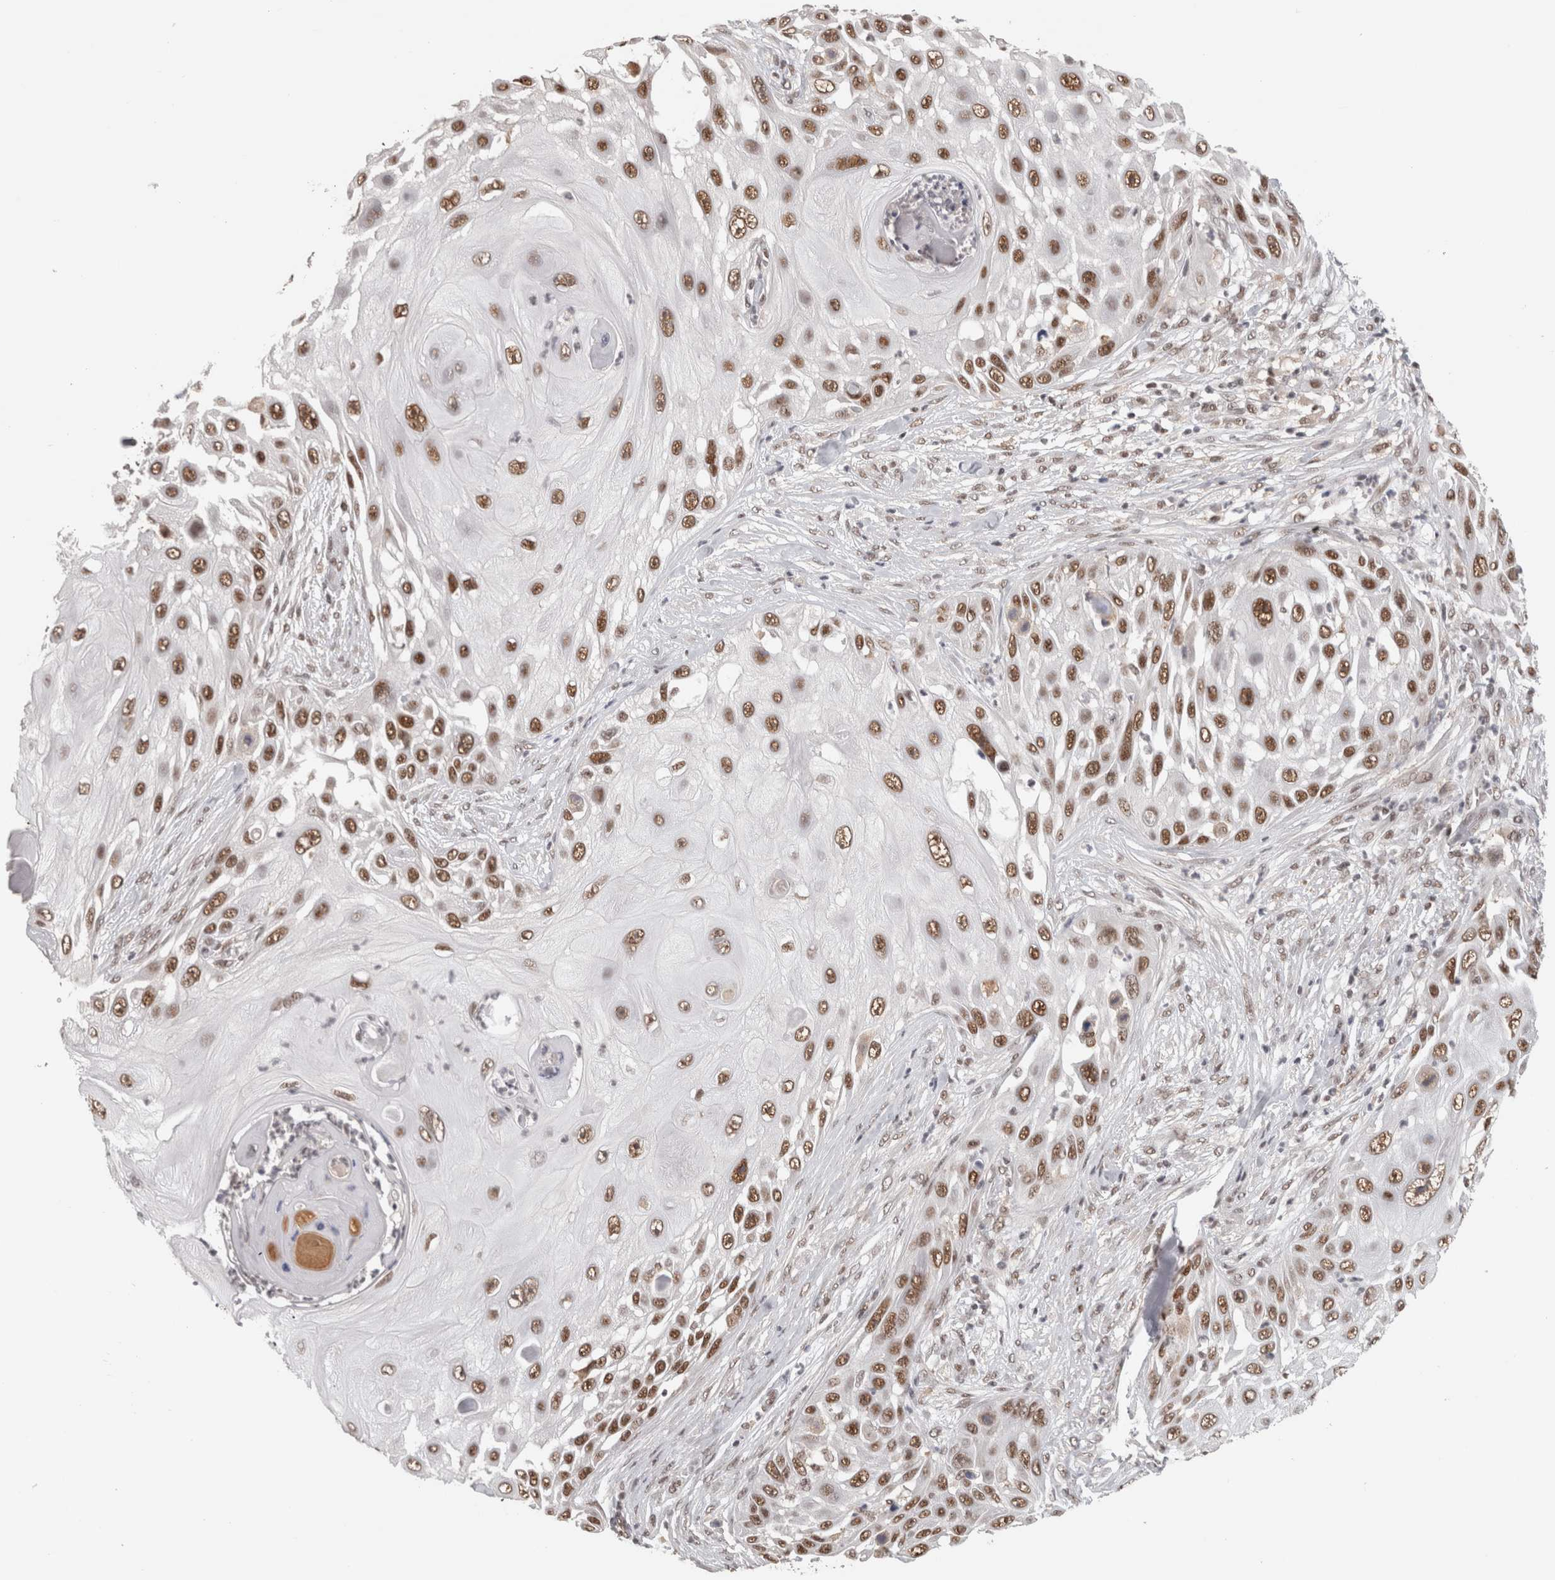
{"staining": {"intensity": "strong", "quantity": ">75%", "location": "nuclear"}, "tissue": "skin cancer", "cell_type": "Tumor cells", "image_type": "cancer", "snomed": [{"axis": "morphology", "description": "Squamous cell carcinoma, NOS"}, {"axis": "topography", "description": "Skin"}], "caption": "Skin squamous cell carcinoma stained with a brown dye displays strong nuclear positive positivity in about >75% of tumor cells.", "gene": "ZNF830", "patient": {"sex": "female", "age": 44}}